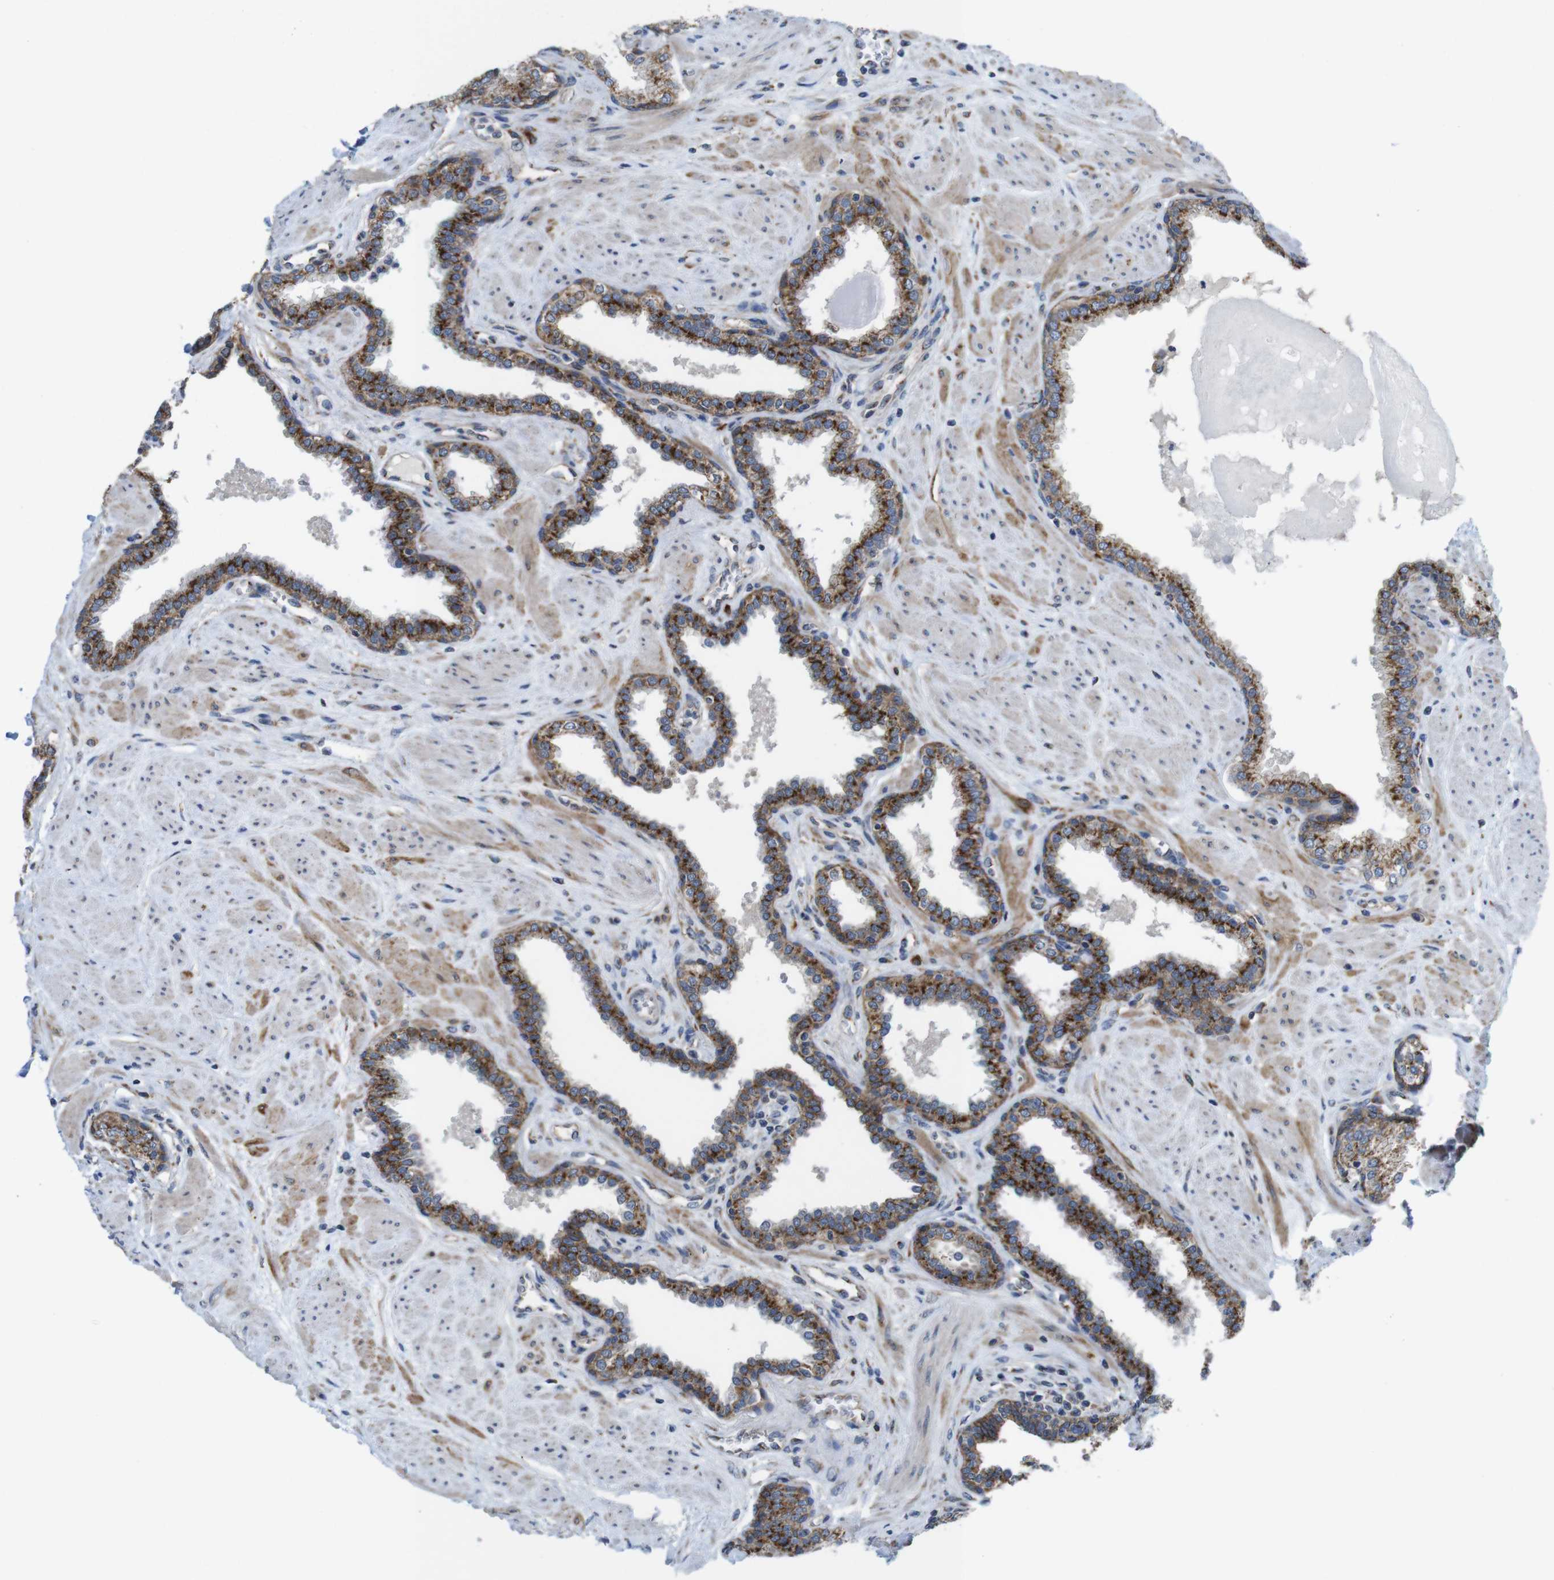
{"staining": {"intensity": "moderate", "quantity": ">75%", "location": "cytoplasmic/membranous"}, "tissue": "prostate", "cell_type": "Glandular cells", "image_type": "normal", "snomed": [{"axis": "morphology", "description": "Normal tissue, NOS"}, {"axis": "topography", "description": "Prostate"}], "caption": "Glandular cells demonstrate medium levels of moderate cytoplasmic/membranous expression in about >75% of cells in benign prostate.", "gene": "EFCAB14", "patient": {"sex": "male", "age": 51}}